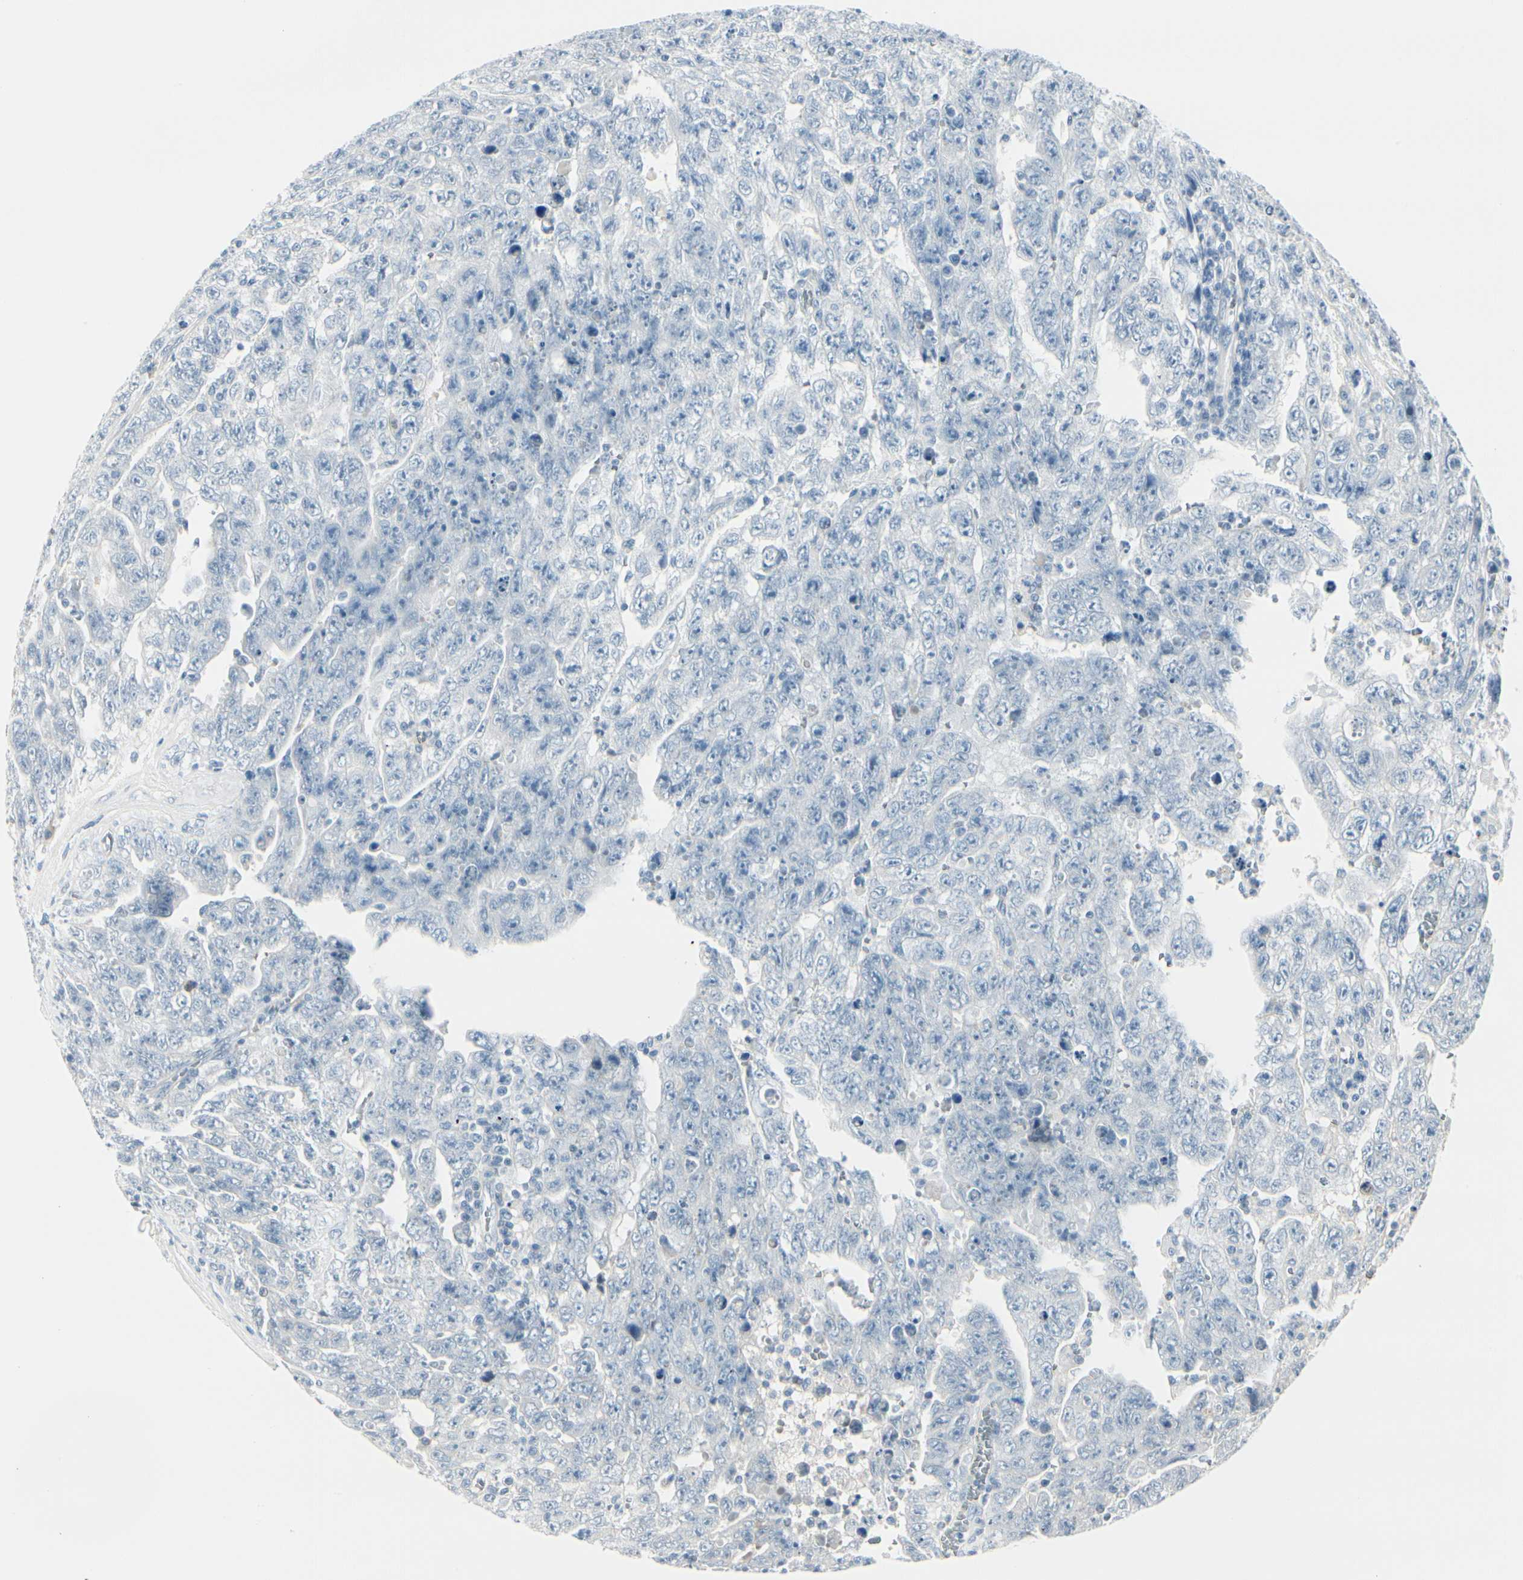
{"staining": {"intensity": "negative", "quantity": "none", "location": "none"}, "tissue": "testis cancer", "cell_type": "Tumor cells", "image_type": "cancer", "snomed": [{"axis": "morphology", "description": "Carcinoma, Embryonal, NOS"}, {"axis": "topography", "description": "Testis"}], "caption": "Tumor cells are negative for brown protein staining in embryonal carcinoma (testis). Nuclei are stained in blue.", "gene": "CDHR5", "patient": {"sex": "male", "age": 28}}